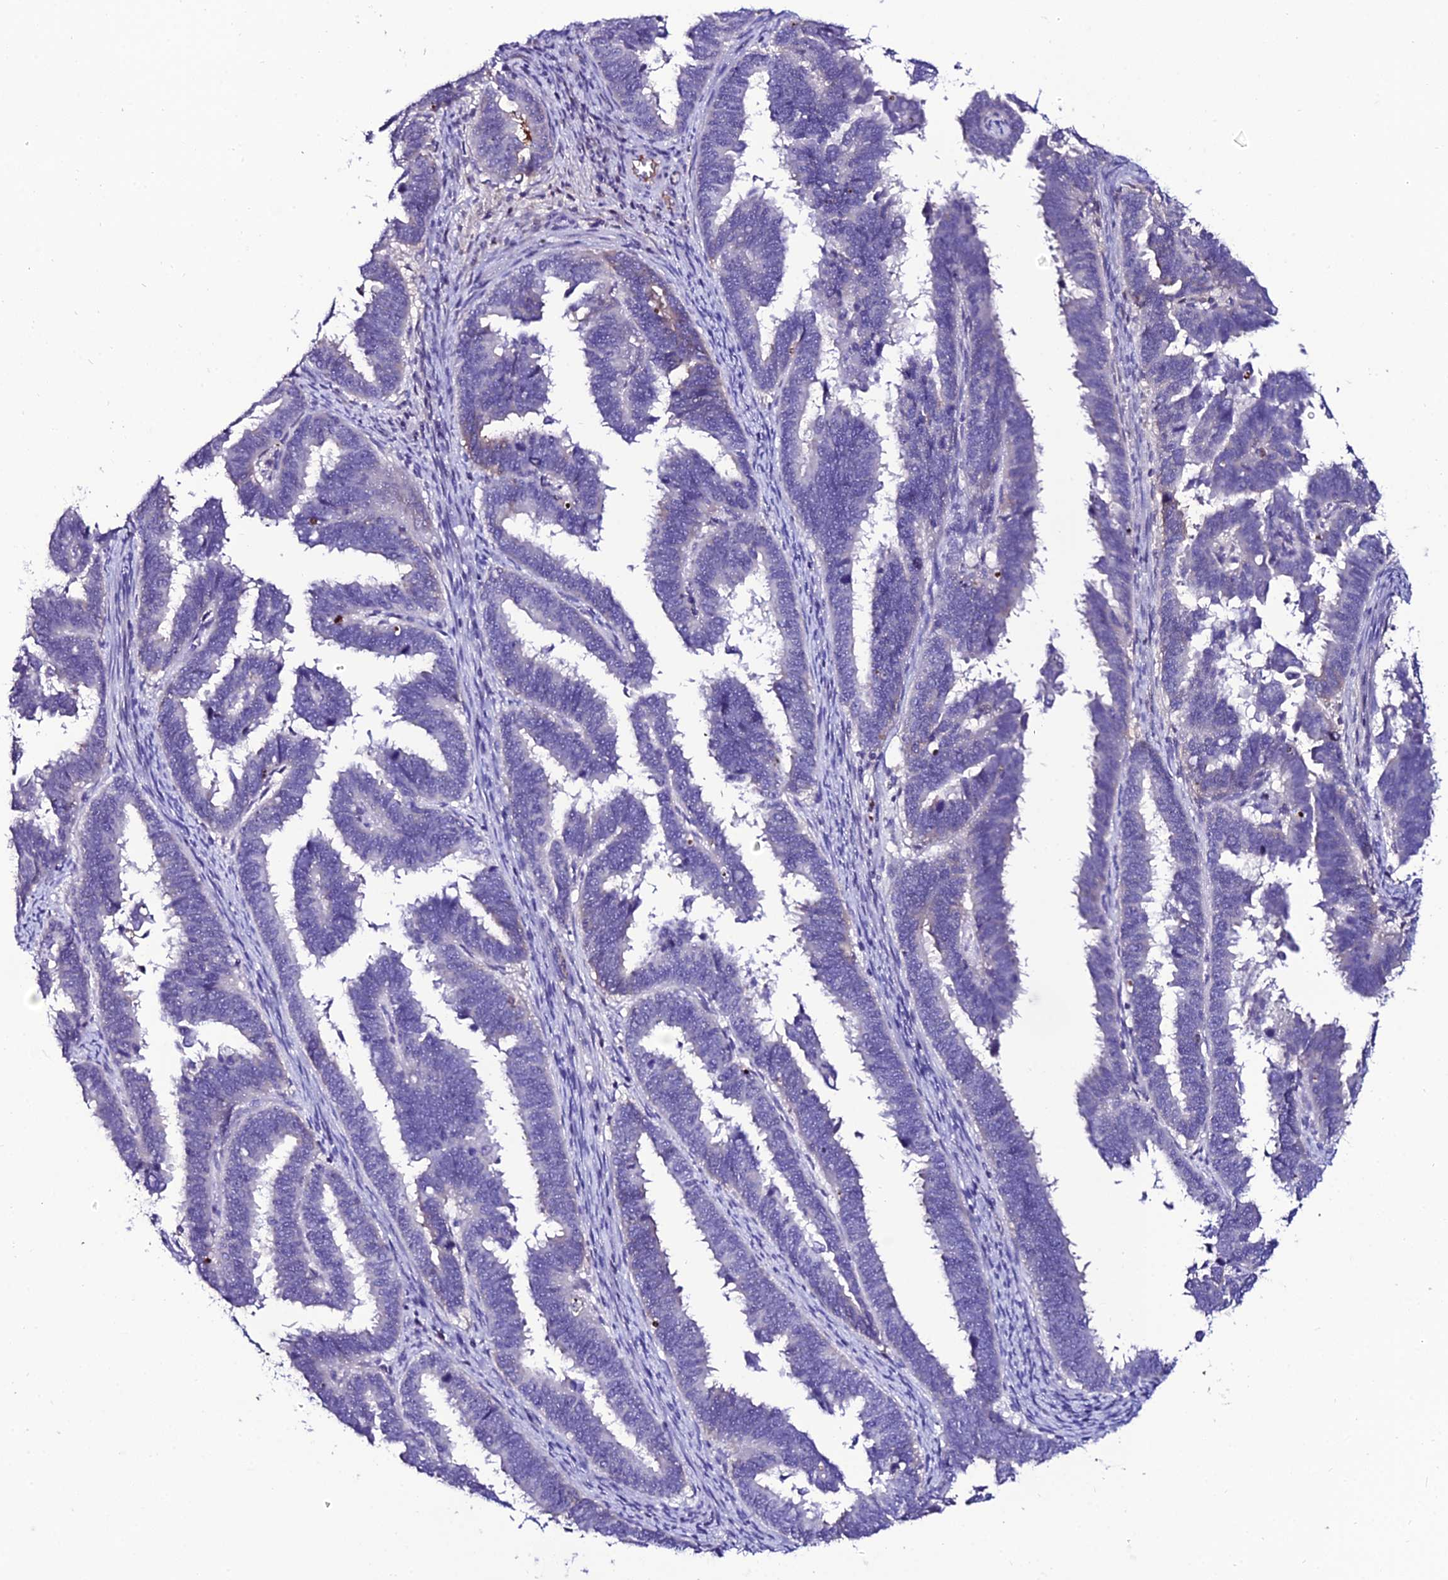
{"staining": {"intensity": "negative", "quantity": "none", "location": "none"}, "tissue": "endometrial cancer", "cell_type": "Tumor cells", "image_type": "cancer", "snomed": [{"axis": "morphology", "description": "Adenocarcinoma, NOS"}, {"axis": "topography", "description": "Endometrium"}], "caption": "This histopathology image is of endometrial adenocarcinoma stained with immunohistochemistry to label a protein in brown with the nuclei are counter-stained blue. There is no expression in tumor cells. Nuclei are stained in blue.", "gene": "DEFB132", "patient": {"sex": "female", "age": 75}}